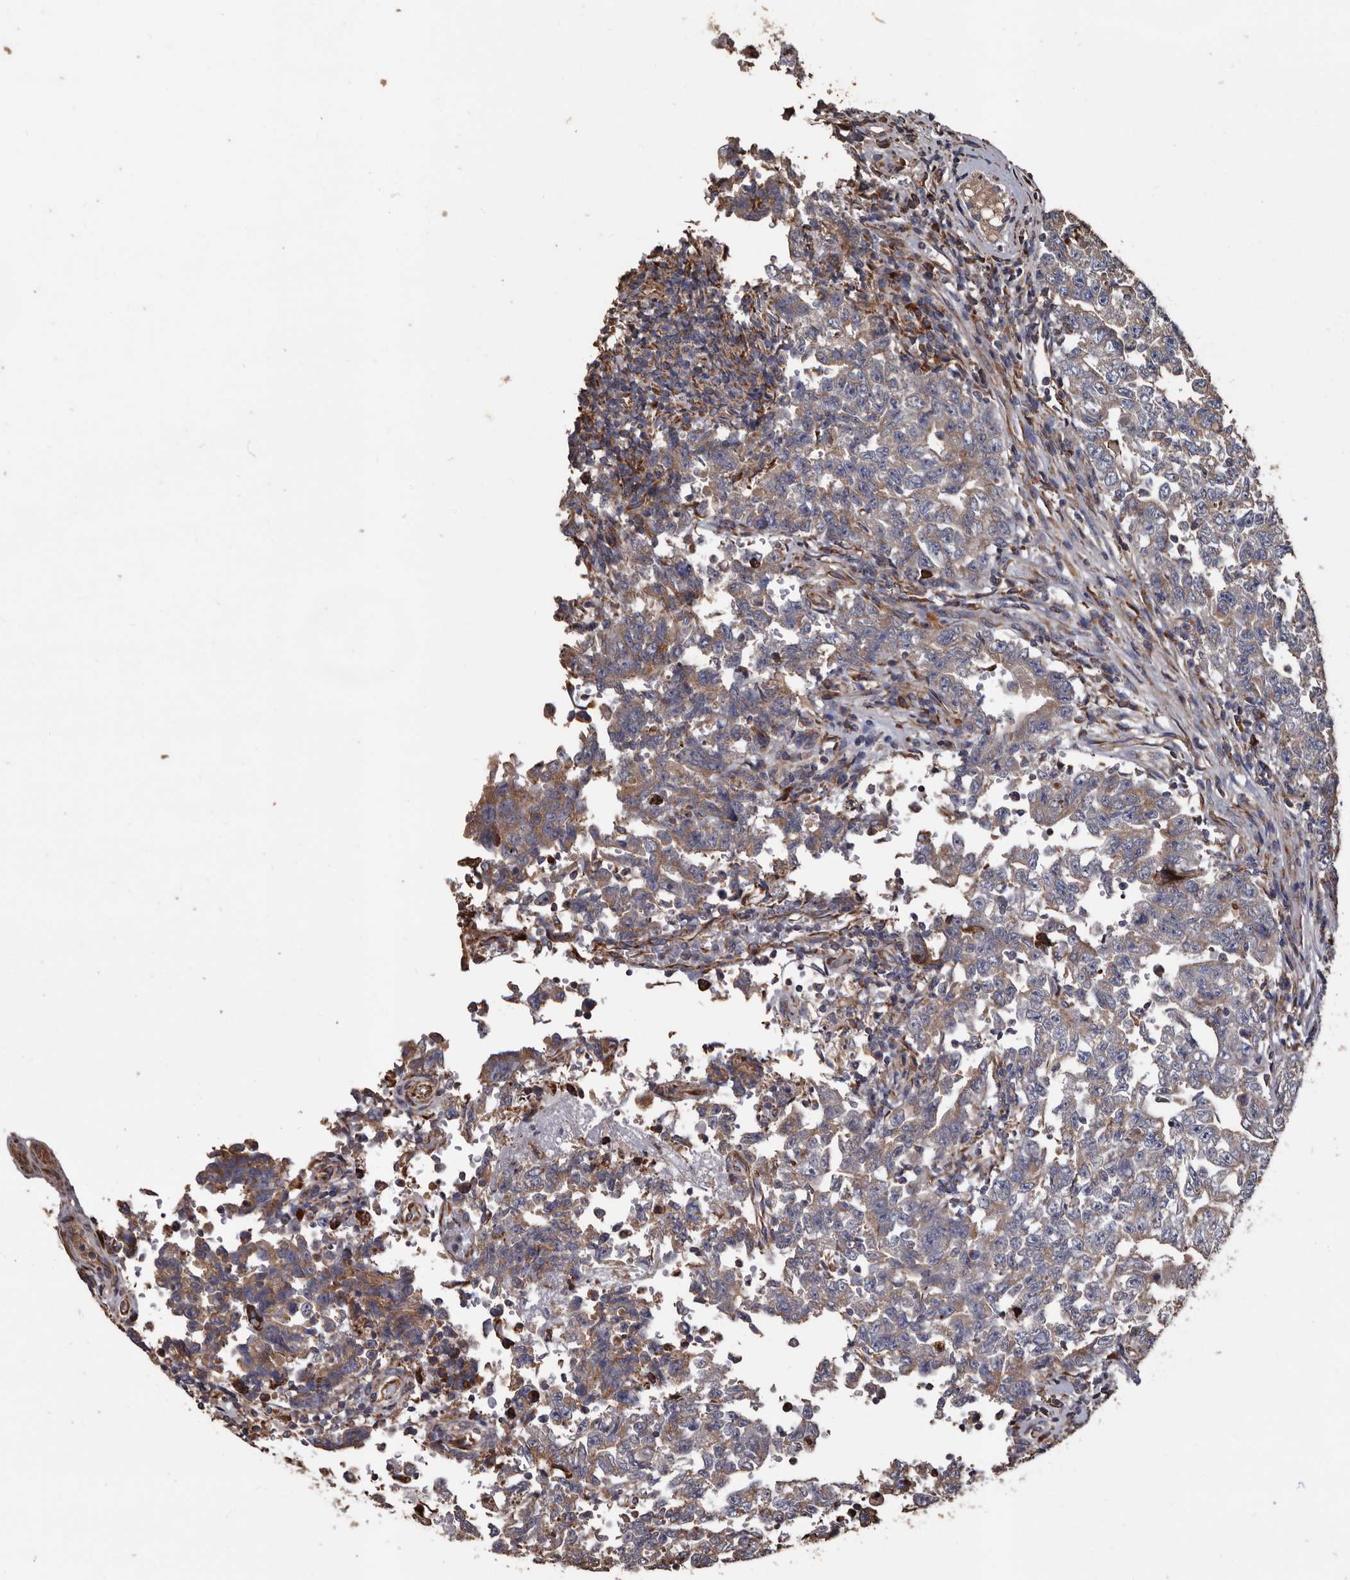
{"staining": {"intensity": "moderate", "quantity": "25%-75%", "location": "cytoplasmic/membranous"}, "tissue": "testis cancer", "cell_type": "Tumor cells", "image_type": "cancer", "snomed": [{"axis": "morphology", "description": "Carcinoma, Embryonal, NOS"}, {"axis": "topography", "description": "Testis"}], "caption": "Human testis cancer (embryonal carcinoma) stained with a protein marker exhibits moderate staining in tumor cells.", "gene": "OSGIN2", "patient": {"sex": "male", "age": 26}}